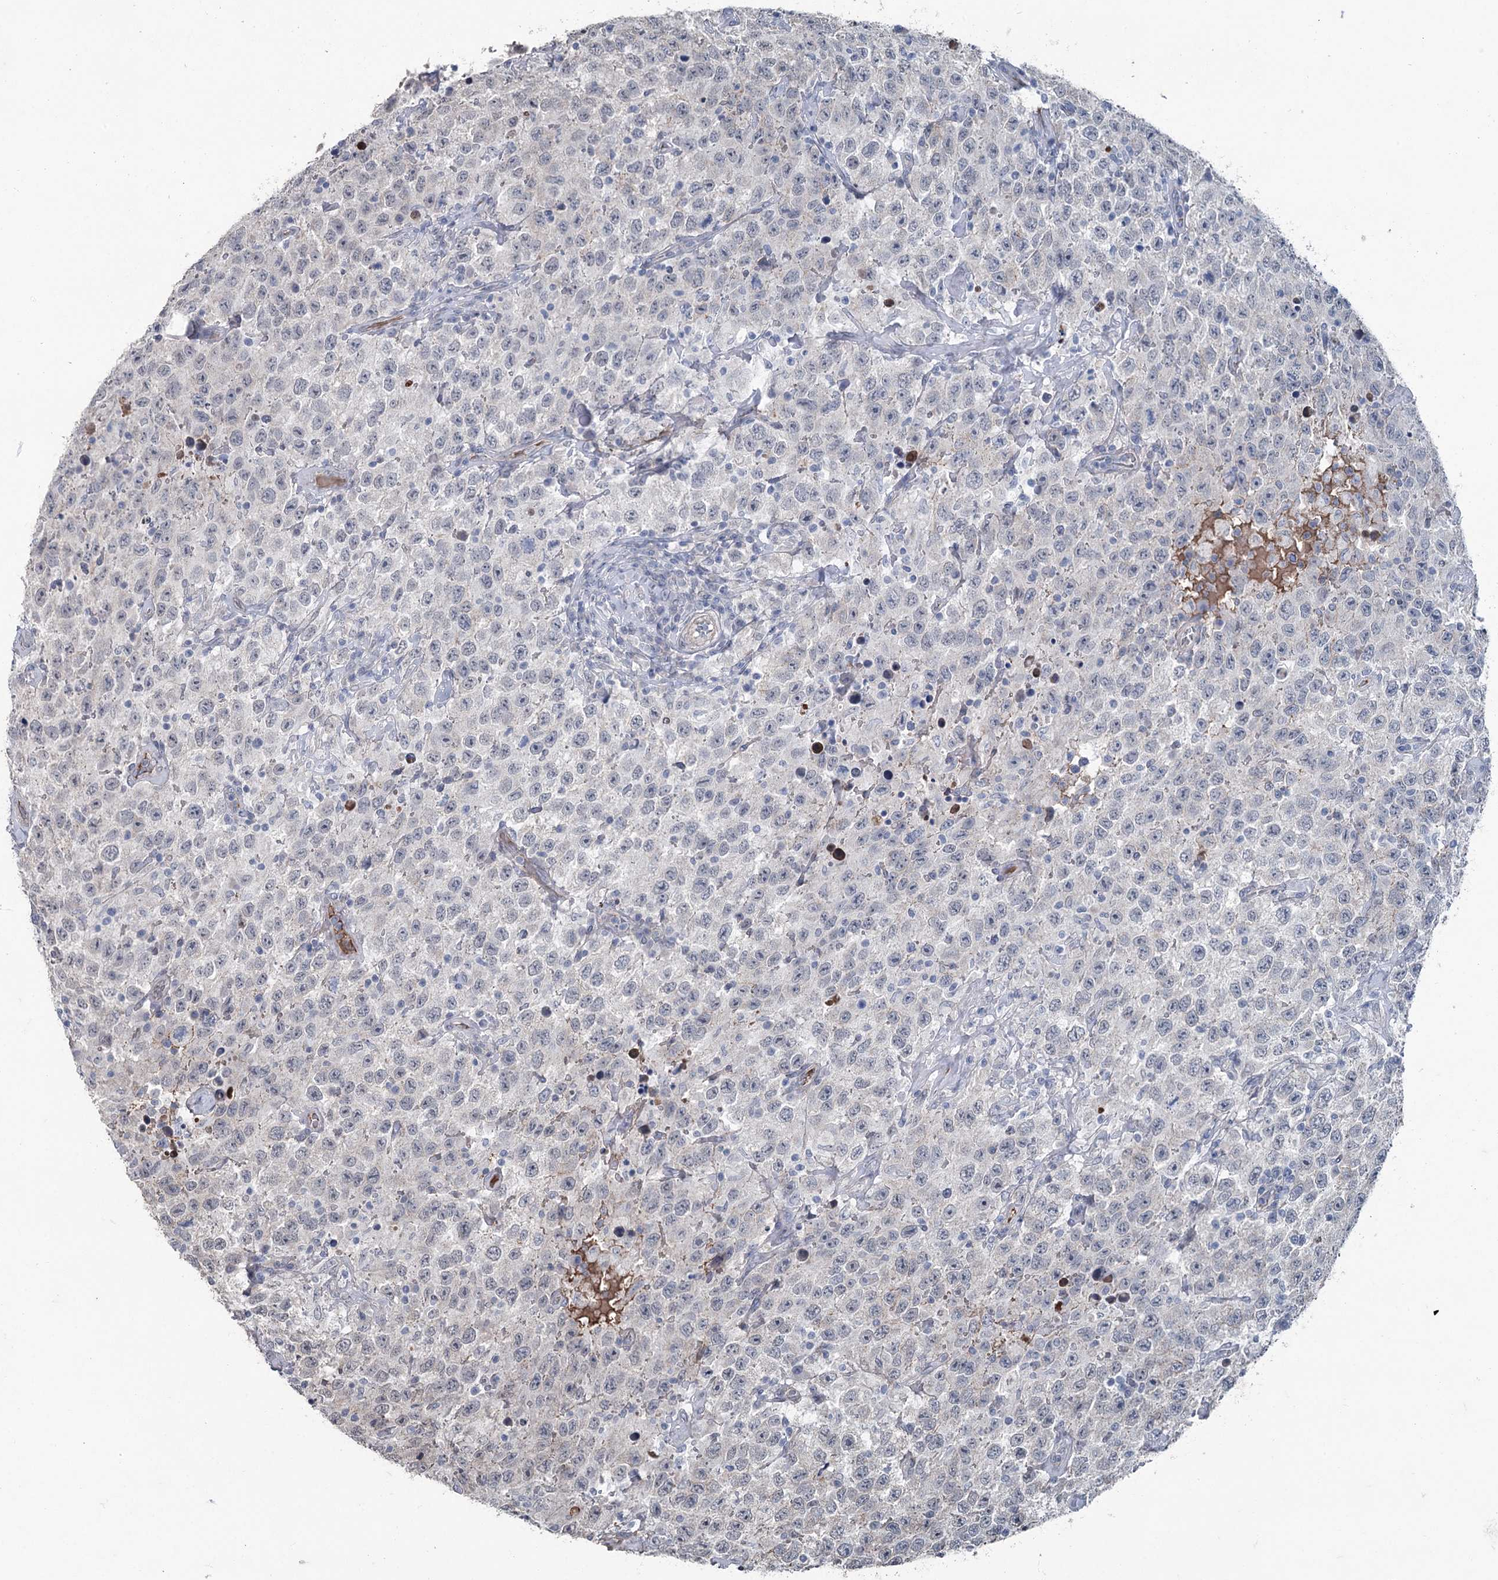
{"staining": {"intensity": "moderate", "quantity": "<25%", "location": "cytoplasmic/membranous"}, "tissue": "testis cancer", "cell_type": "Tumor cells", "image_type": "cancer", "snomed": [{"axis": "morphology", "description": "Seminoma, NOS"}, {"axis": "topography", "description": "Testis"}], "caption": "This is an image of IHC staining of testis cancer (seminoma), which shows moderate positivity in the cytoplasmic/membranous of tumor cells.", "gene": "FAM120B", "patient": {"sex": "male", "age": 41}}